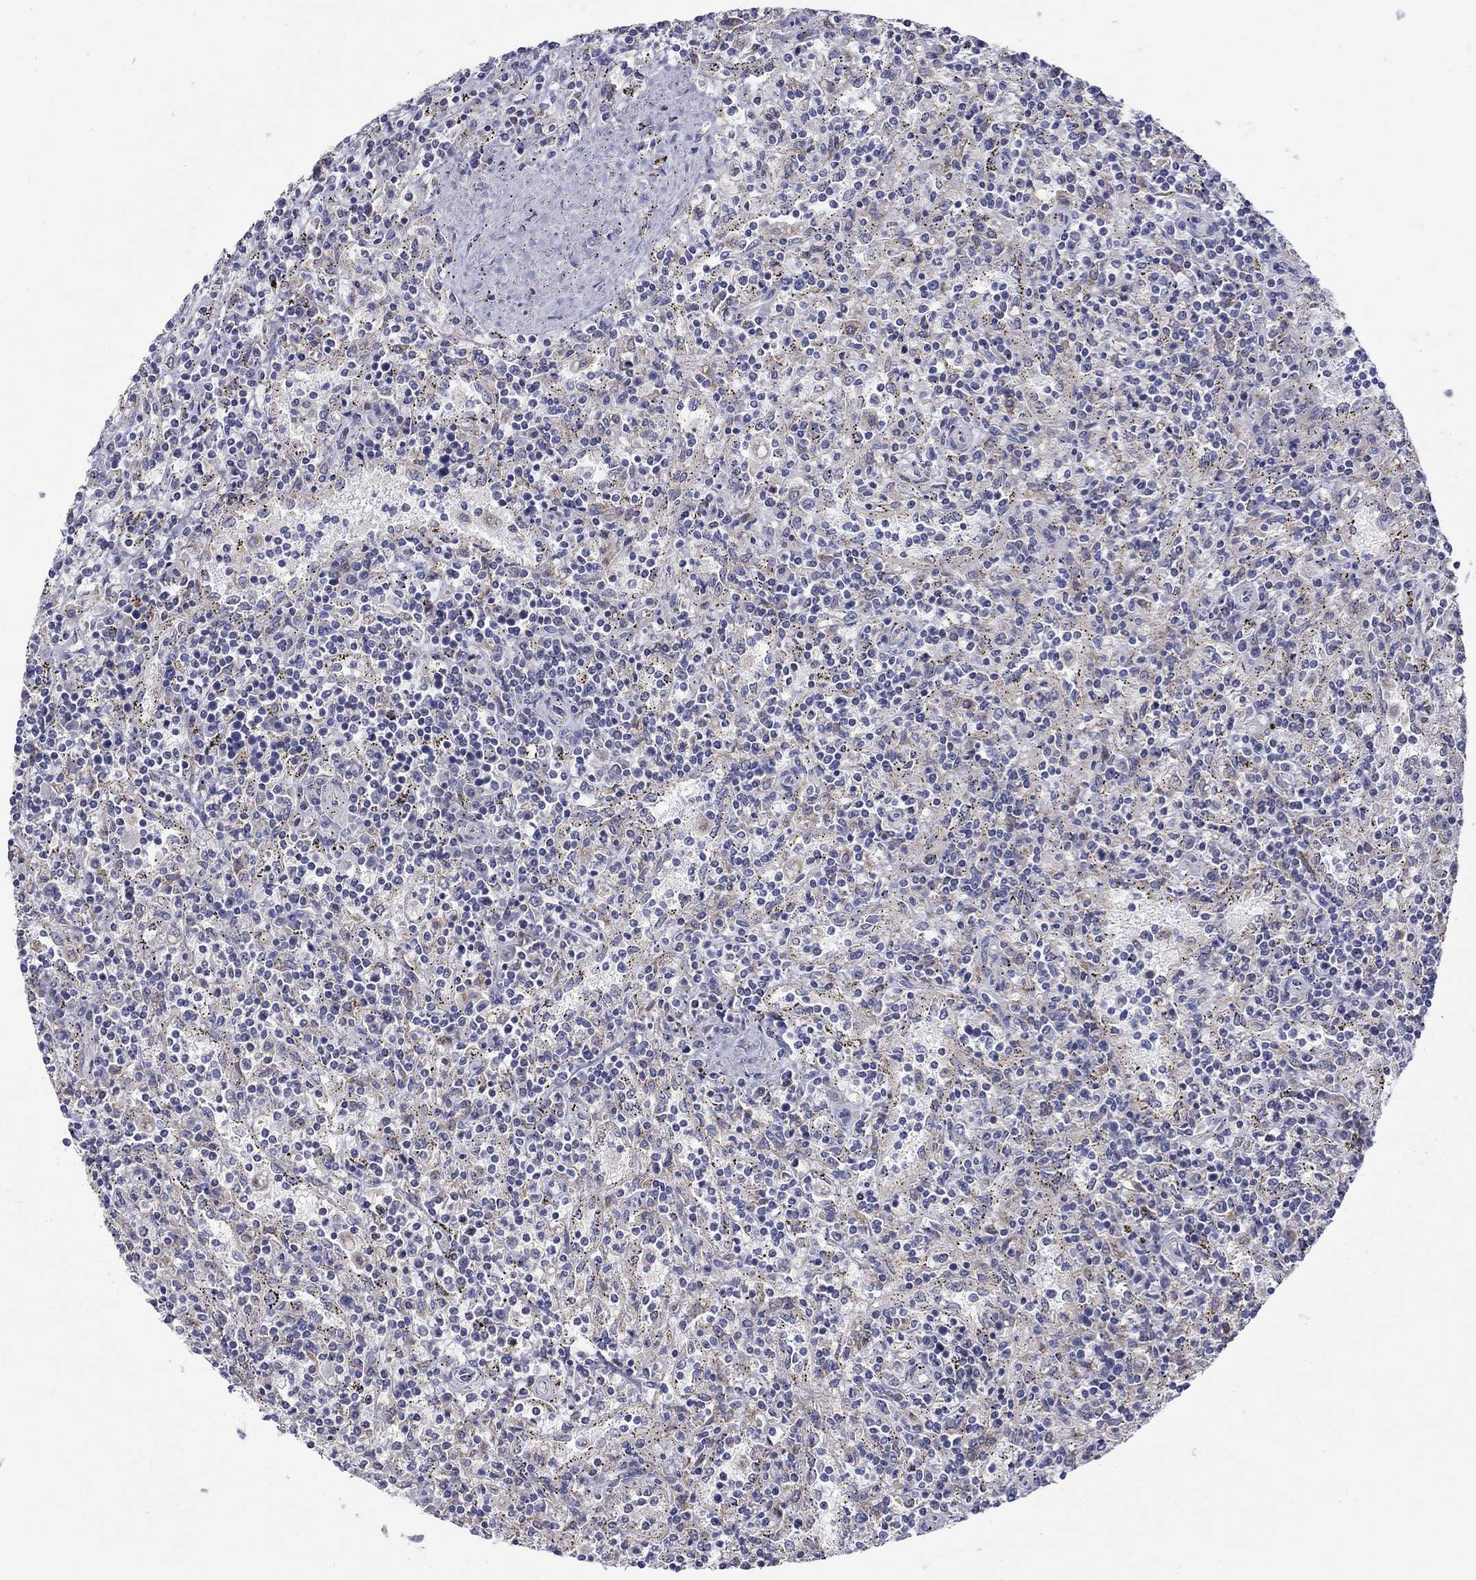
{"staining": {"intensity": "negative", "quantity": "none", "location": "none"}, "tissue": "lymphoma", "cell_type": "Tumor cells", "image_type": "cancer", "snomed": [{"axis": "morphology", "description": "Malignant lymphoma, non-Hodgkin's type, Low grade"}, {"axis": "topography", "description": "Spleen"}], "caption": "DAB immunohistochemical staining of human lymphoma shows no significant staining in tumor cells.", "gene": "QRFPR", "patient": {"sex": "male", "age": 62}}